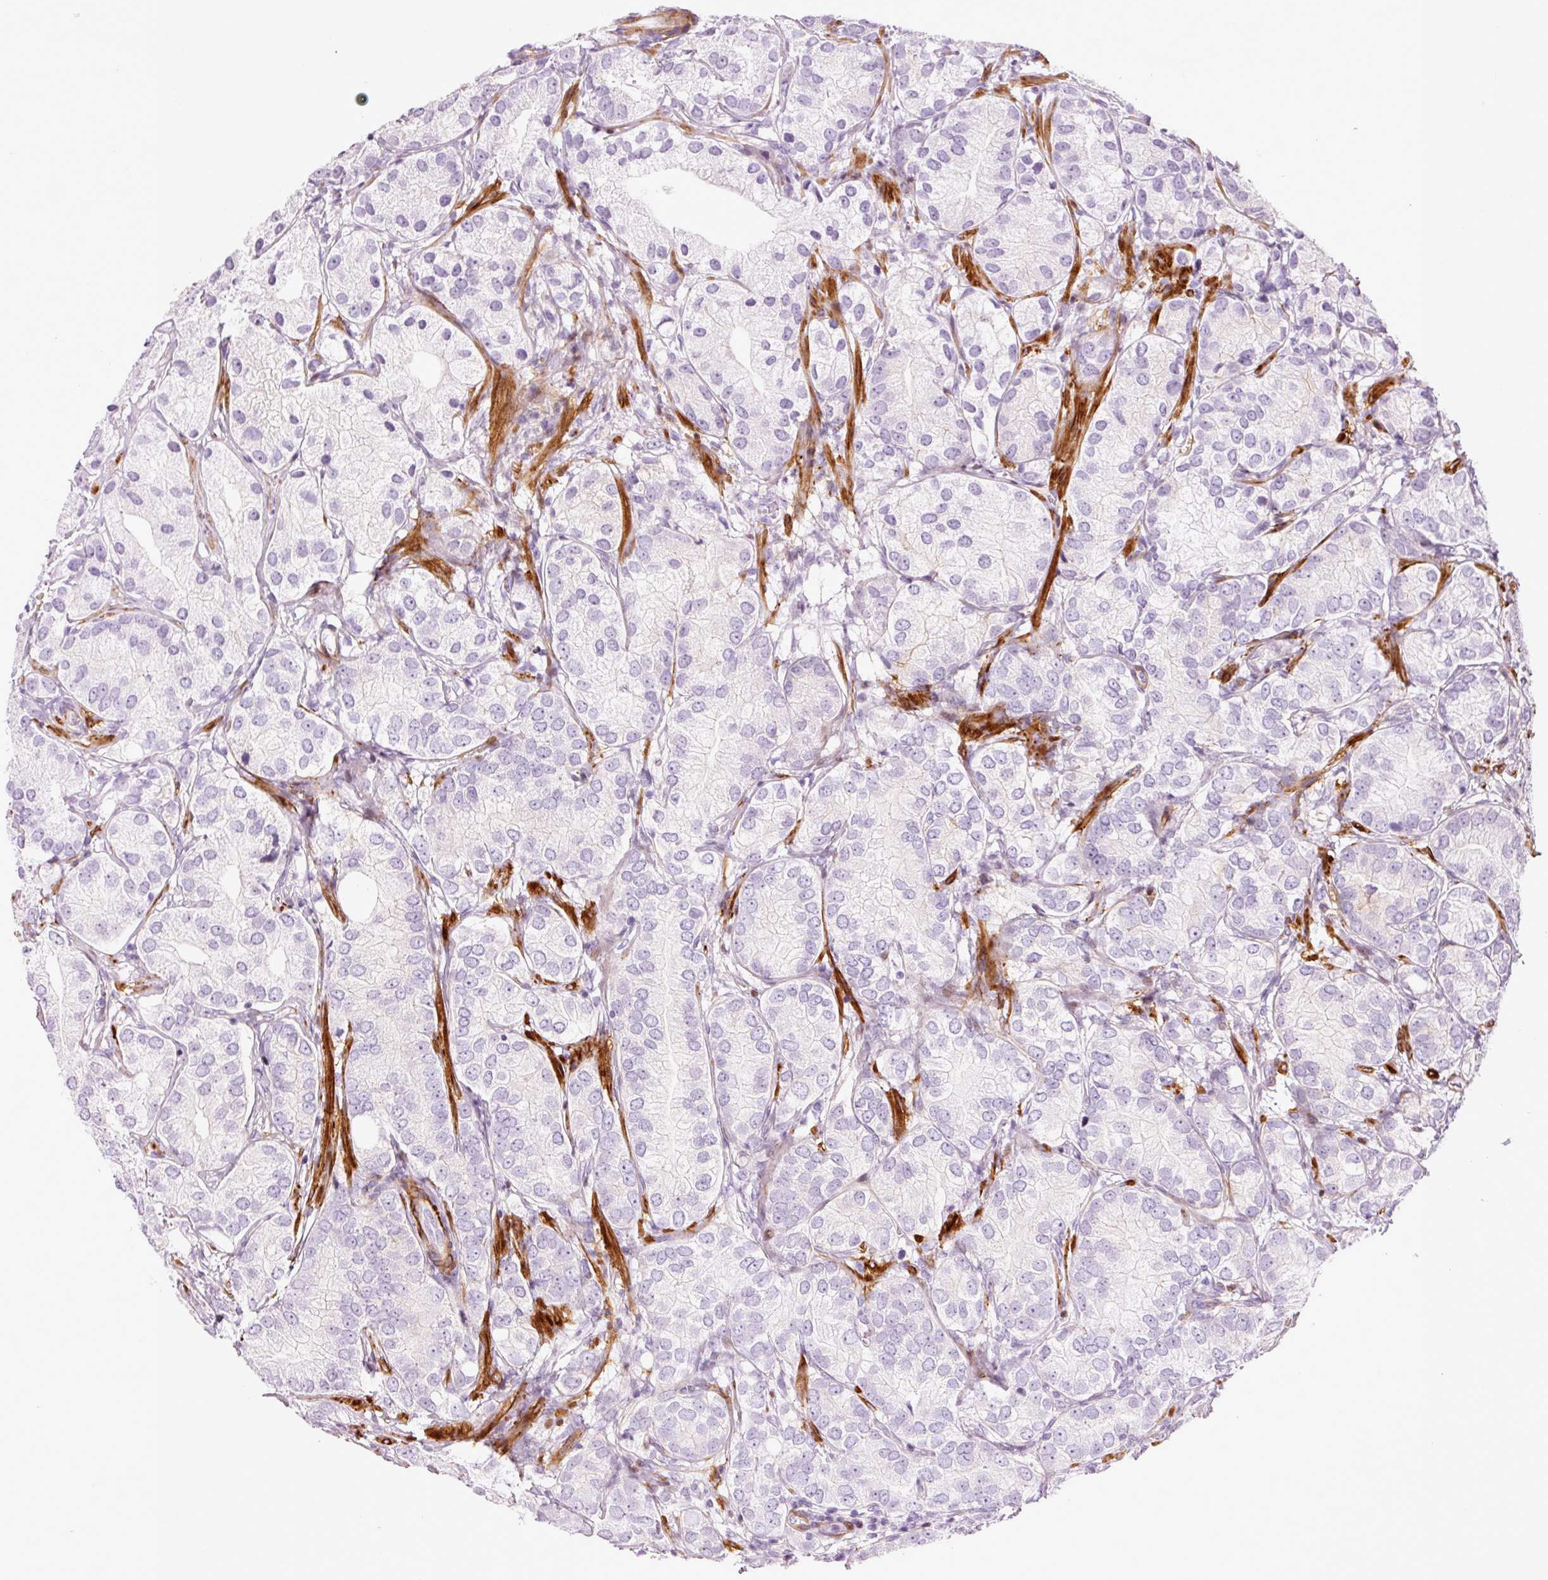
{"staining": {"intensity": "negative", "quantity": "none", "location": "none"}, "tissue": "prostate cancer", "cell_type": "Tumor cells", "image_type": "cancer", "snomed": [{"axis": "morphology", "description": "Adenocarcinoma, High grade"}, {"axis": "topography", "description": "Prostate"}], "caption": "Micrograph shows no significant protein positivity in tumor cells of high-grade adenocarcinoma (prostate). The staining is performed using DAB brown chromogen with nuclei counter-stained in using hematoxylin.", "gene": "ANKRD20A1", "patient": {"sex": "male", "age": 82}}